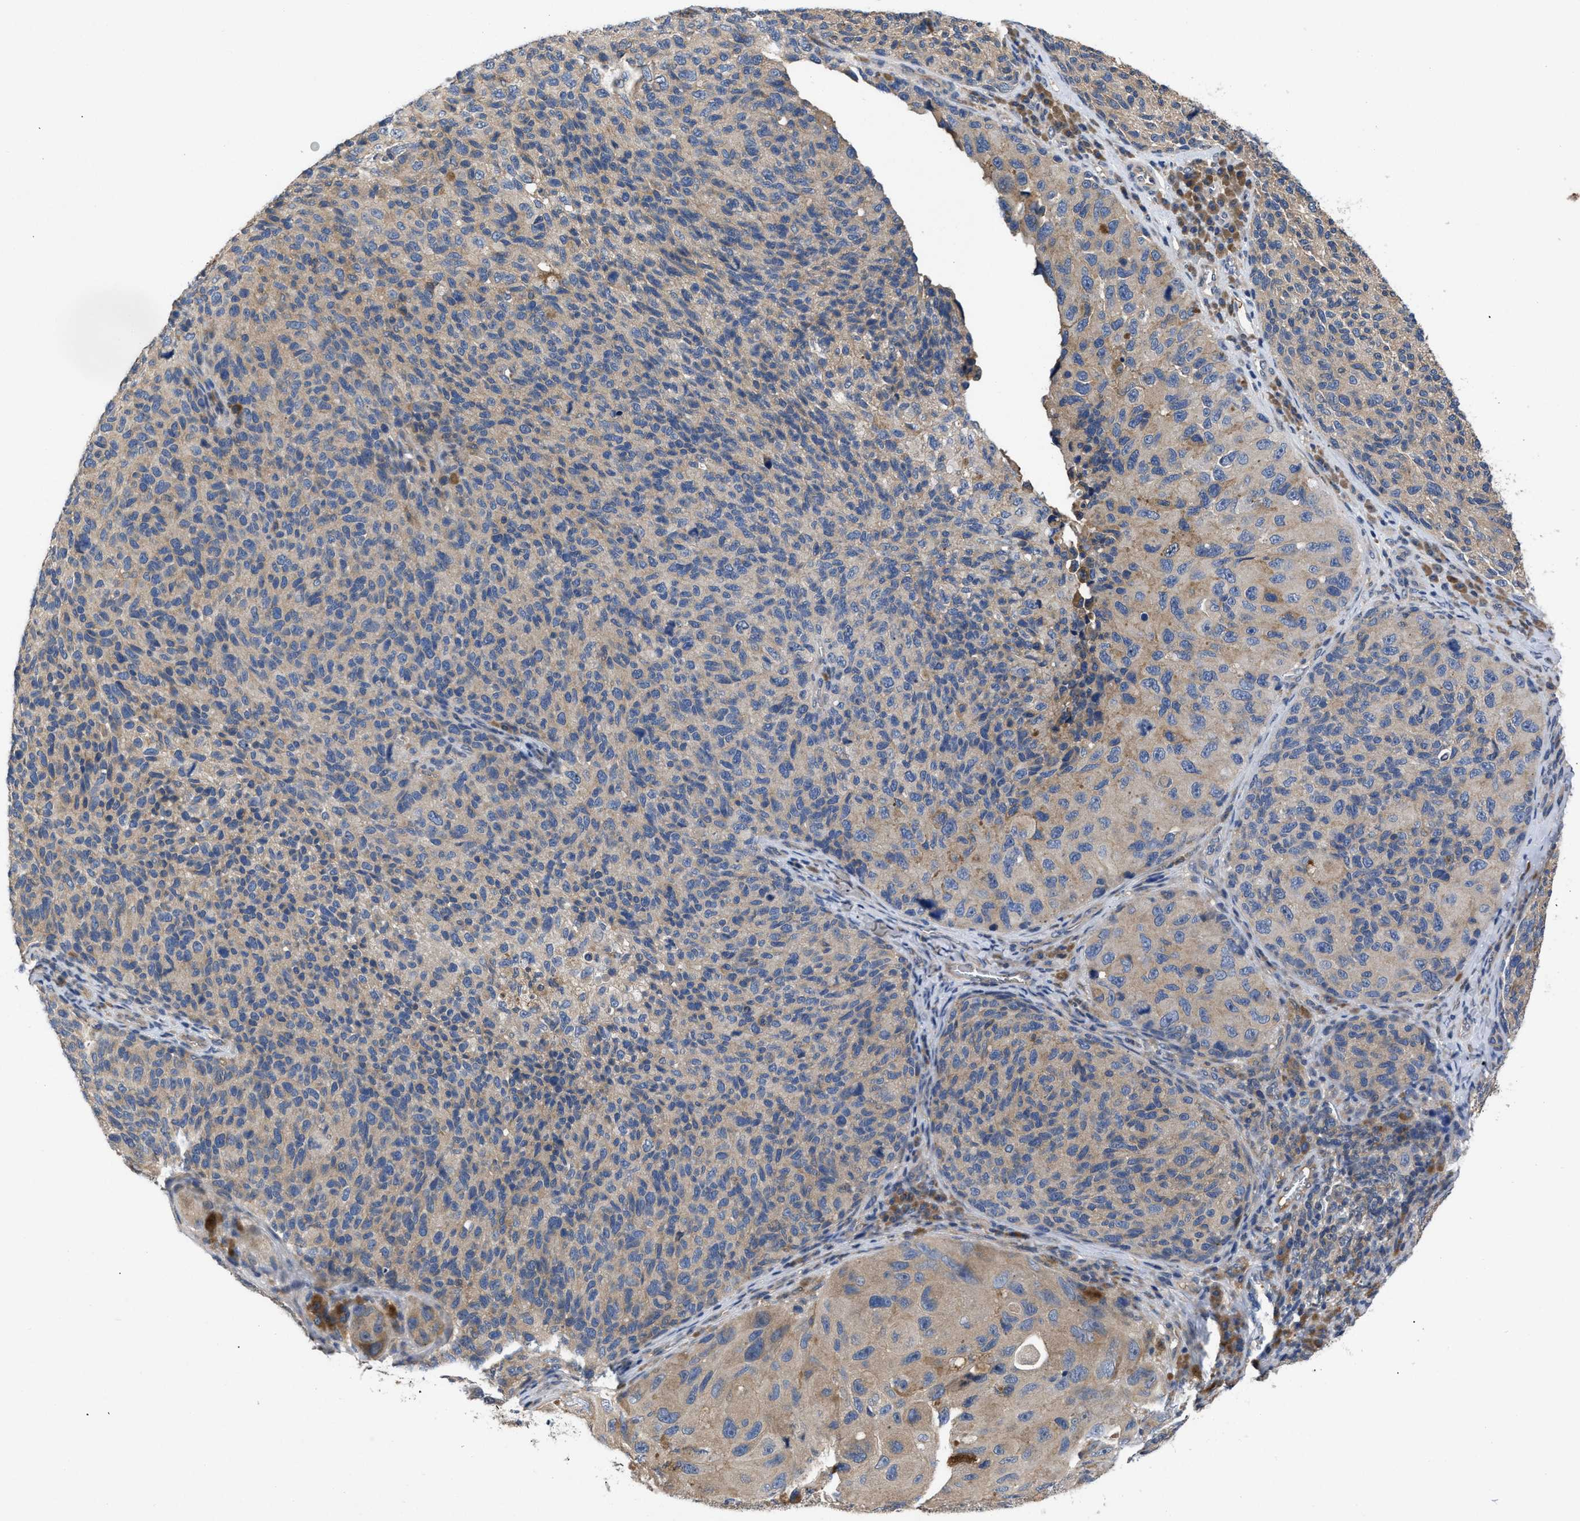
{"staining": {"intensity": "weak", "quantity": ">75%", "location": "cytoplasmic/membranous"}, "tissue": "melanoma", "cell_type": "Tumor cells", "image_type": "cancer", "snomed": [{"axis": "morphology", "description": "Malignant melanoma, NOS"}, {"axis": "topography", "description": "Skin"}], "caption": "Melanoma stained with DAB IHC demonstrates low levels of weak cytoplasmic/membranous expression in approximately >75% of tumor cells. Immunohistochemistry stains the protein of interest in brown and the nuclei are stained blue.", "gene": "VPS4A", "patient": {"sex": "female", "age": 73}}